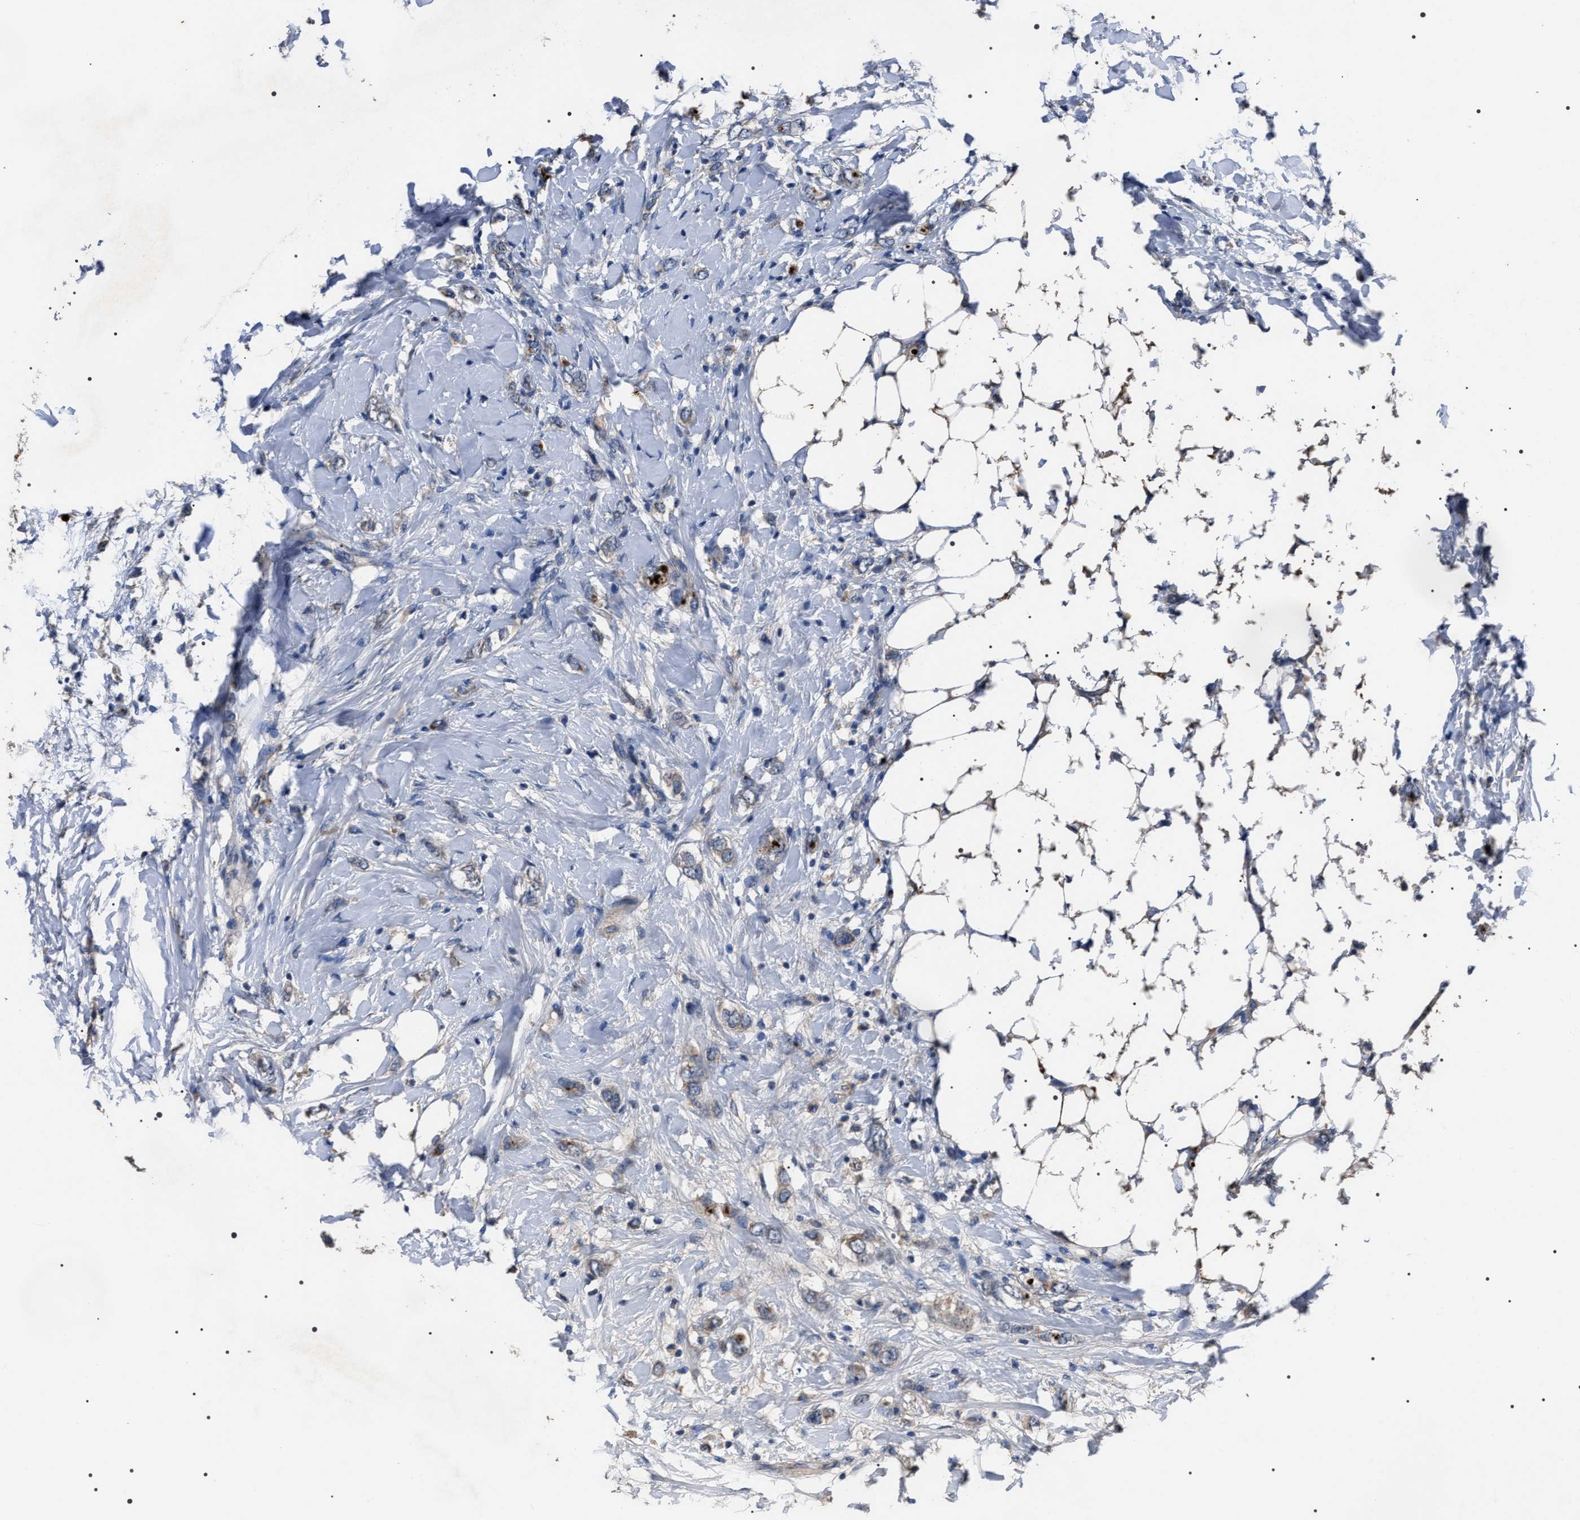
{"staining": {"intensity": "weak", "quantity": ">75%", "location": "cytoplasmic/membranous"}, "tissue": "breast cancer", "cell_type": "Tumor cells", "image_type": "cancer", "snomed": [{"axis": "morphology", "description": "Normal tissue, NOS"}, {"axis": "morphology", "description": "Lobular carcinoma"}, {"axis": "topography", "description": "Breast"}], "caption": "Immunohistochemistry of breast cancer demonstrates low levels of weak cytoplasmic/membranous expression in about >75% of tumor cells.", "gene": "TRIM54", "patient": {"sex": "female", "age": 47}}